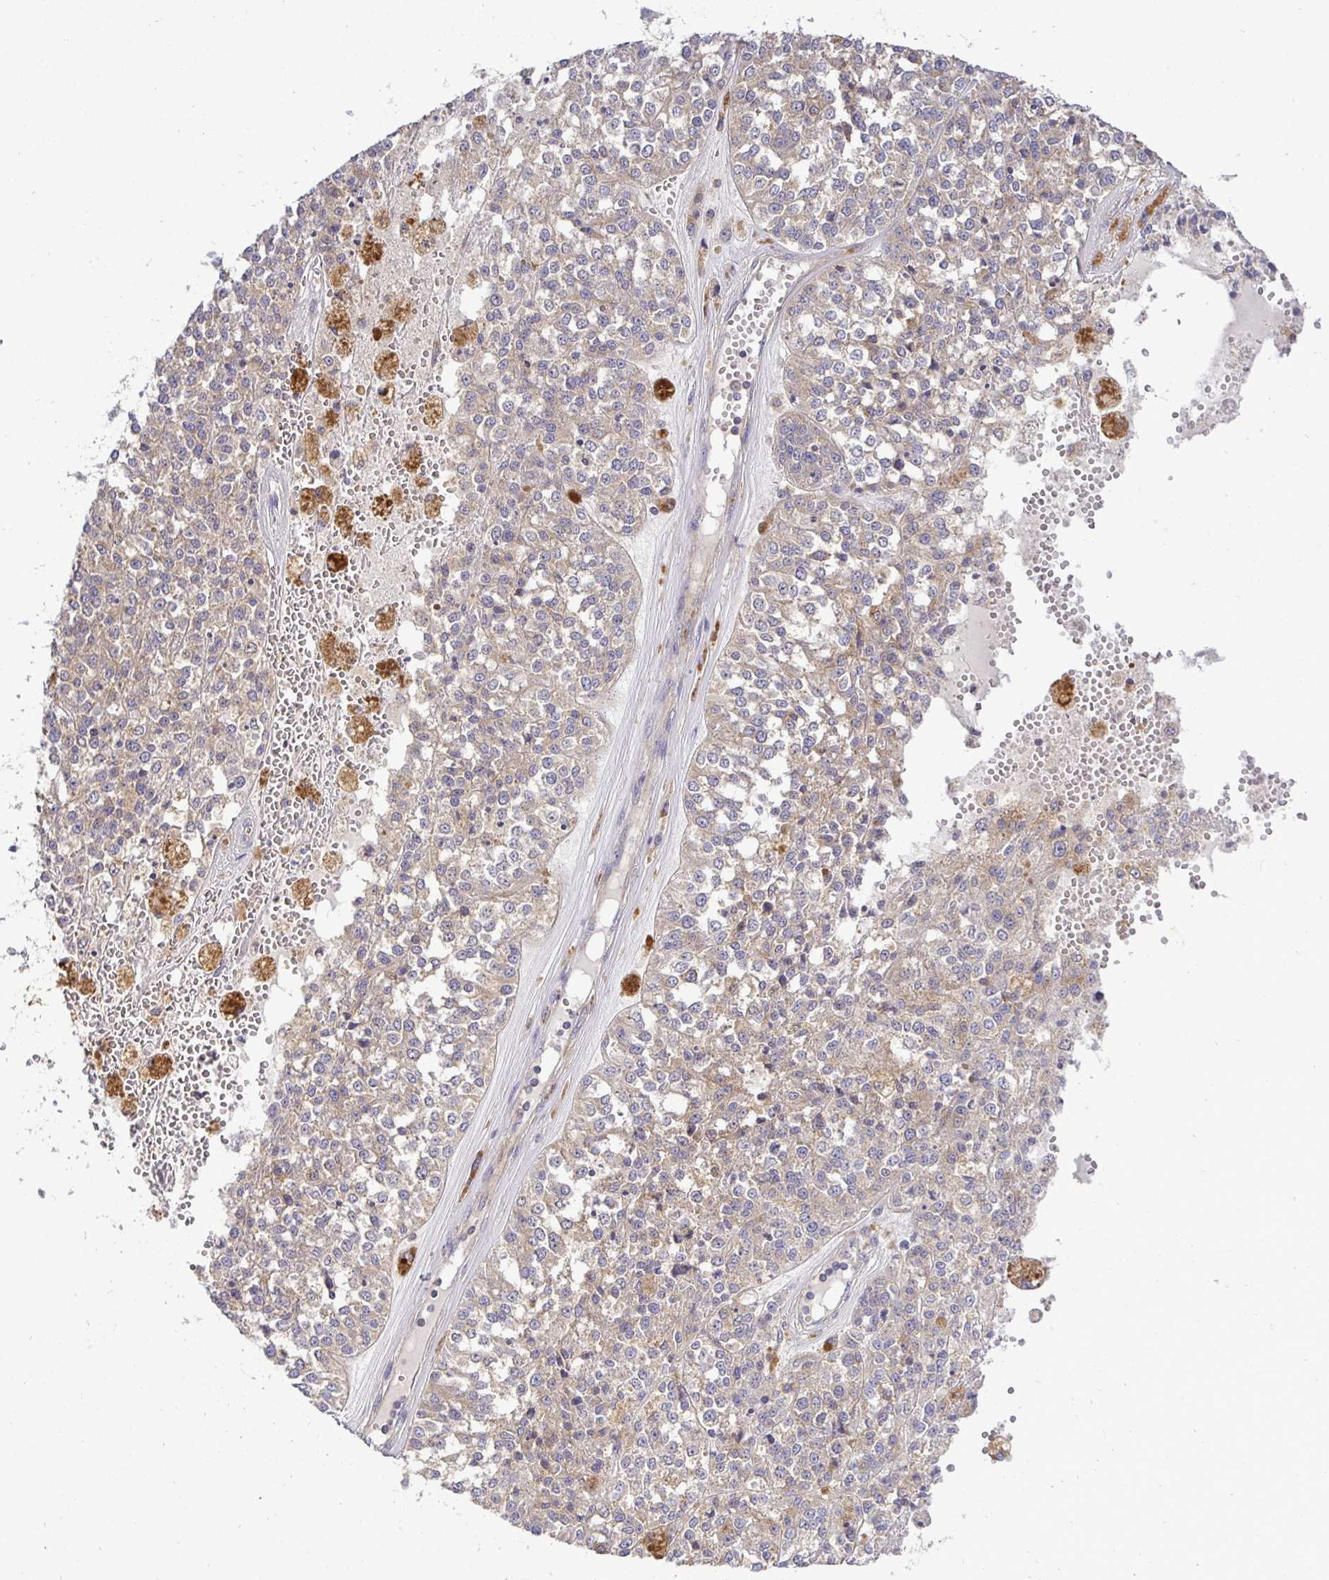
{"staining": {"intensity": "weak", "quantity": ">75%", "location": "cytoplasmic/membranous"}, "tissue": "melanoma", "cell_type": "Tumor cells", "image_type": "cancer", "snomed": [{"axis": "morphology", "description": "Malignant melanoma, Metastatic site"}, {"axis": "topography", "description": "Lymph node"}], "caption": "Malignant melanoma (metastatic site) stained with DAB immunohistochemistry (IHC) displays low levels of weak cytoplasmic/membranous expression in approximately >75% of tumor cells.", "gene": "ATP6V1F", "patient": {"sex": "female", "age": 64}}